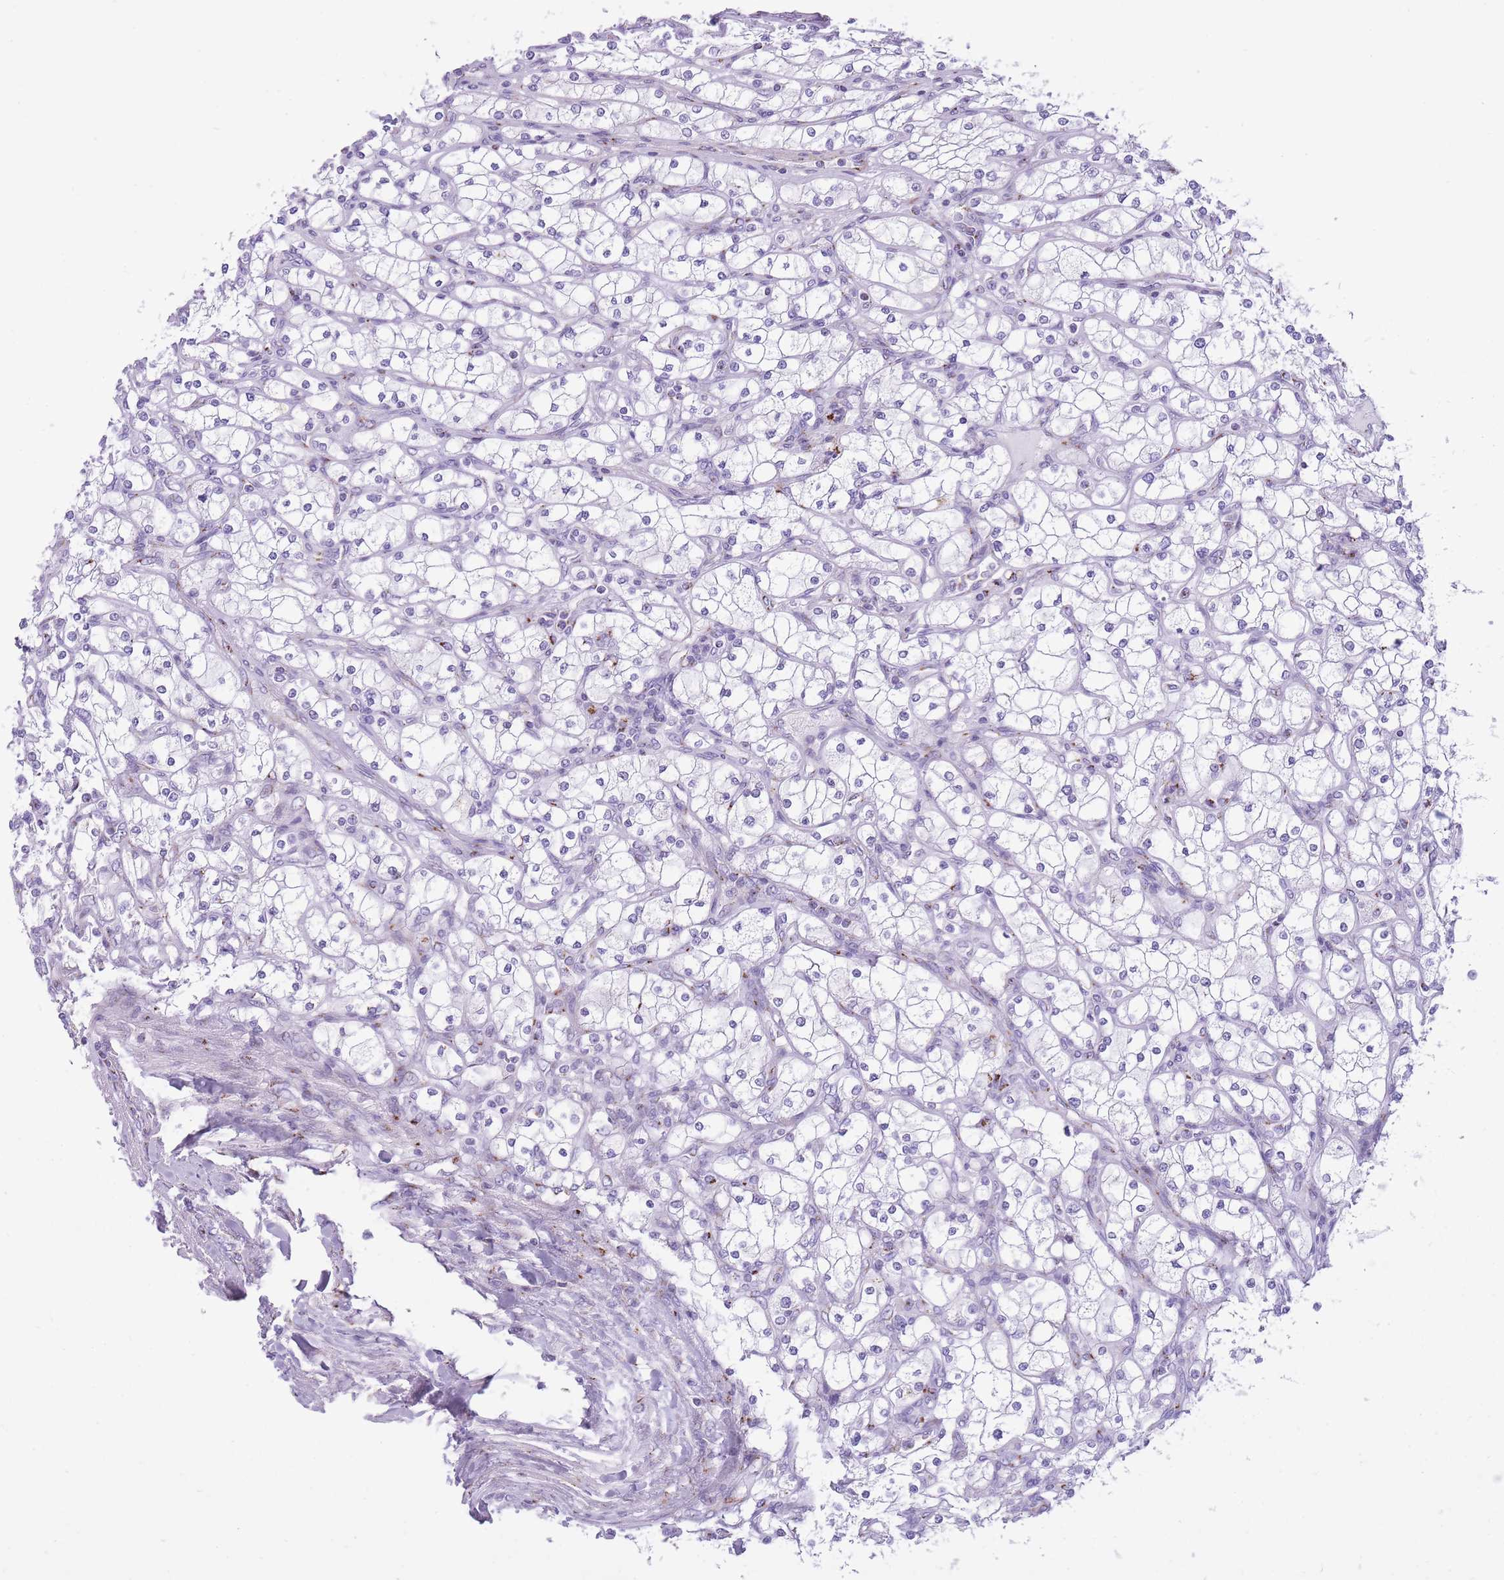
{"staining": {"intensity": "moderate", "quantity": "<25%", "location": "cytoplasmic/membranous"}, "tissue": "renal cancer", "cell_type": "Tumor cells", "image_type": "cancer", "snomed": [{"axis": "morphology", "description": "Adenocarcinoma, NOS"}, {"axis": "topography", "description": "Kidney"}], "caption": "The photomicrograph shows staining of adenocarcinoma (renal), revealing moderate cytoplasmic/membranous protein staining (brown color) within tumor cells.", "gene": "B4GALT2", "patient": {"sex": "male", "age": 80}}